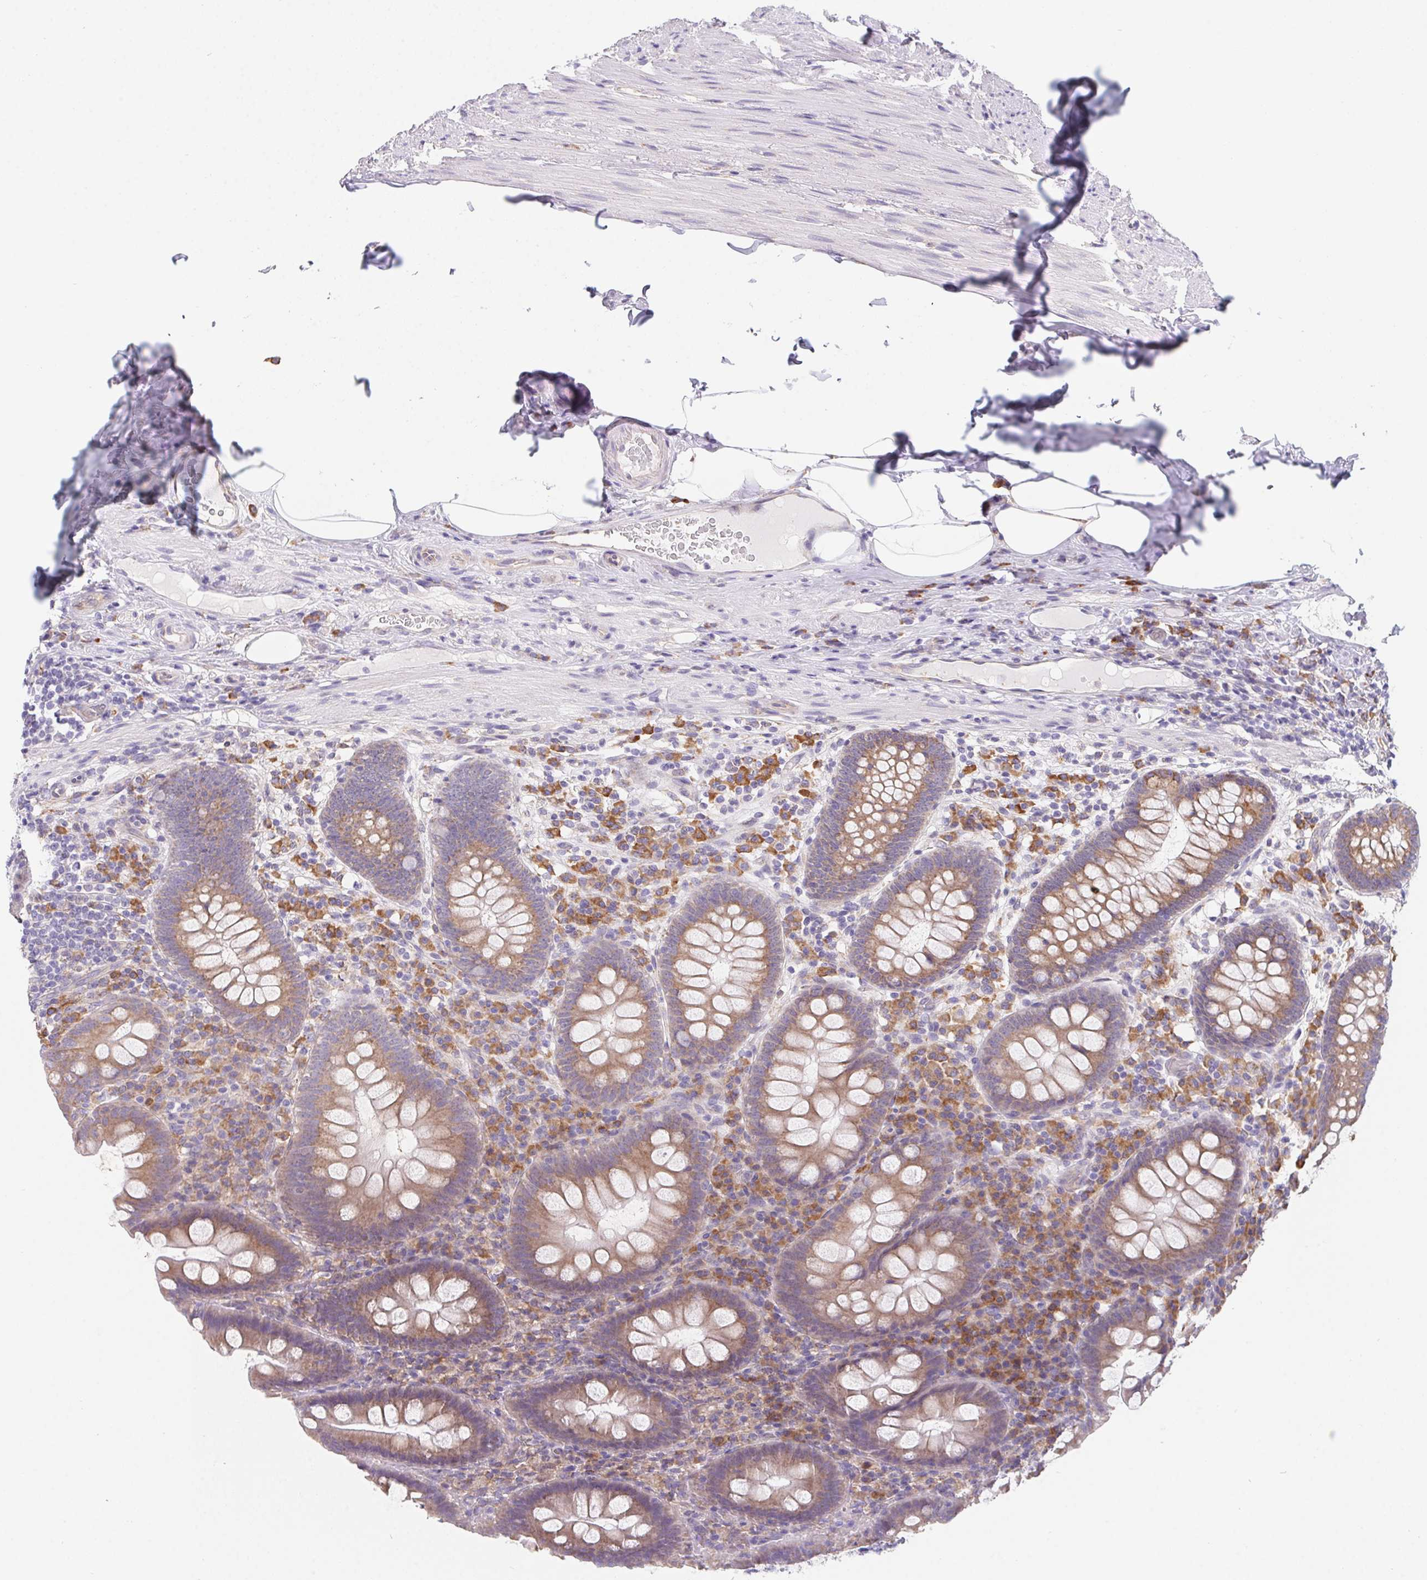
{"staining": {"intensity": "moderate", "quantity": ">75%", "location": "cytoplasmic/membranous"}, "tissue": "appendix", "cell_type": "Glandular cells", "image_type": "normal", "snomed": [{"axis": "morphology", "description": "Normal tissue, NOS"}, {"axis": "topography", "description": "Appendix"}], "caption": "A medium amount of moderate cytoplasmic/membranous expression is present in about >75% of glandular cells in unremarkable appendix.", "gene": "ADAM8", "patient": {"sex": "male", "age": 71}}